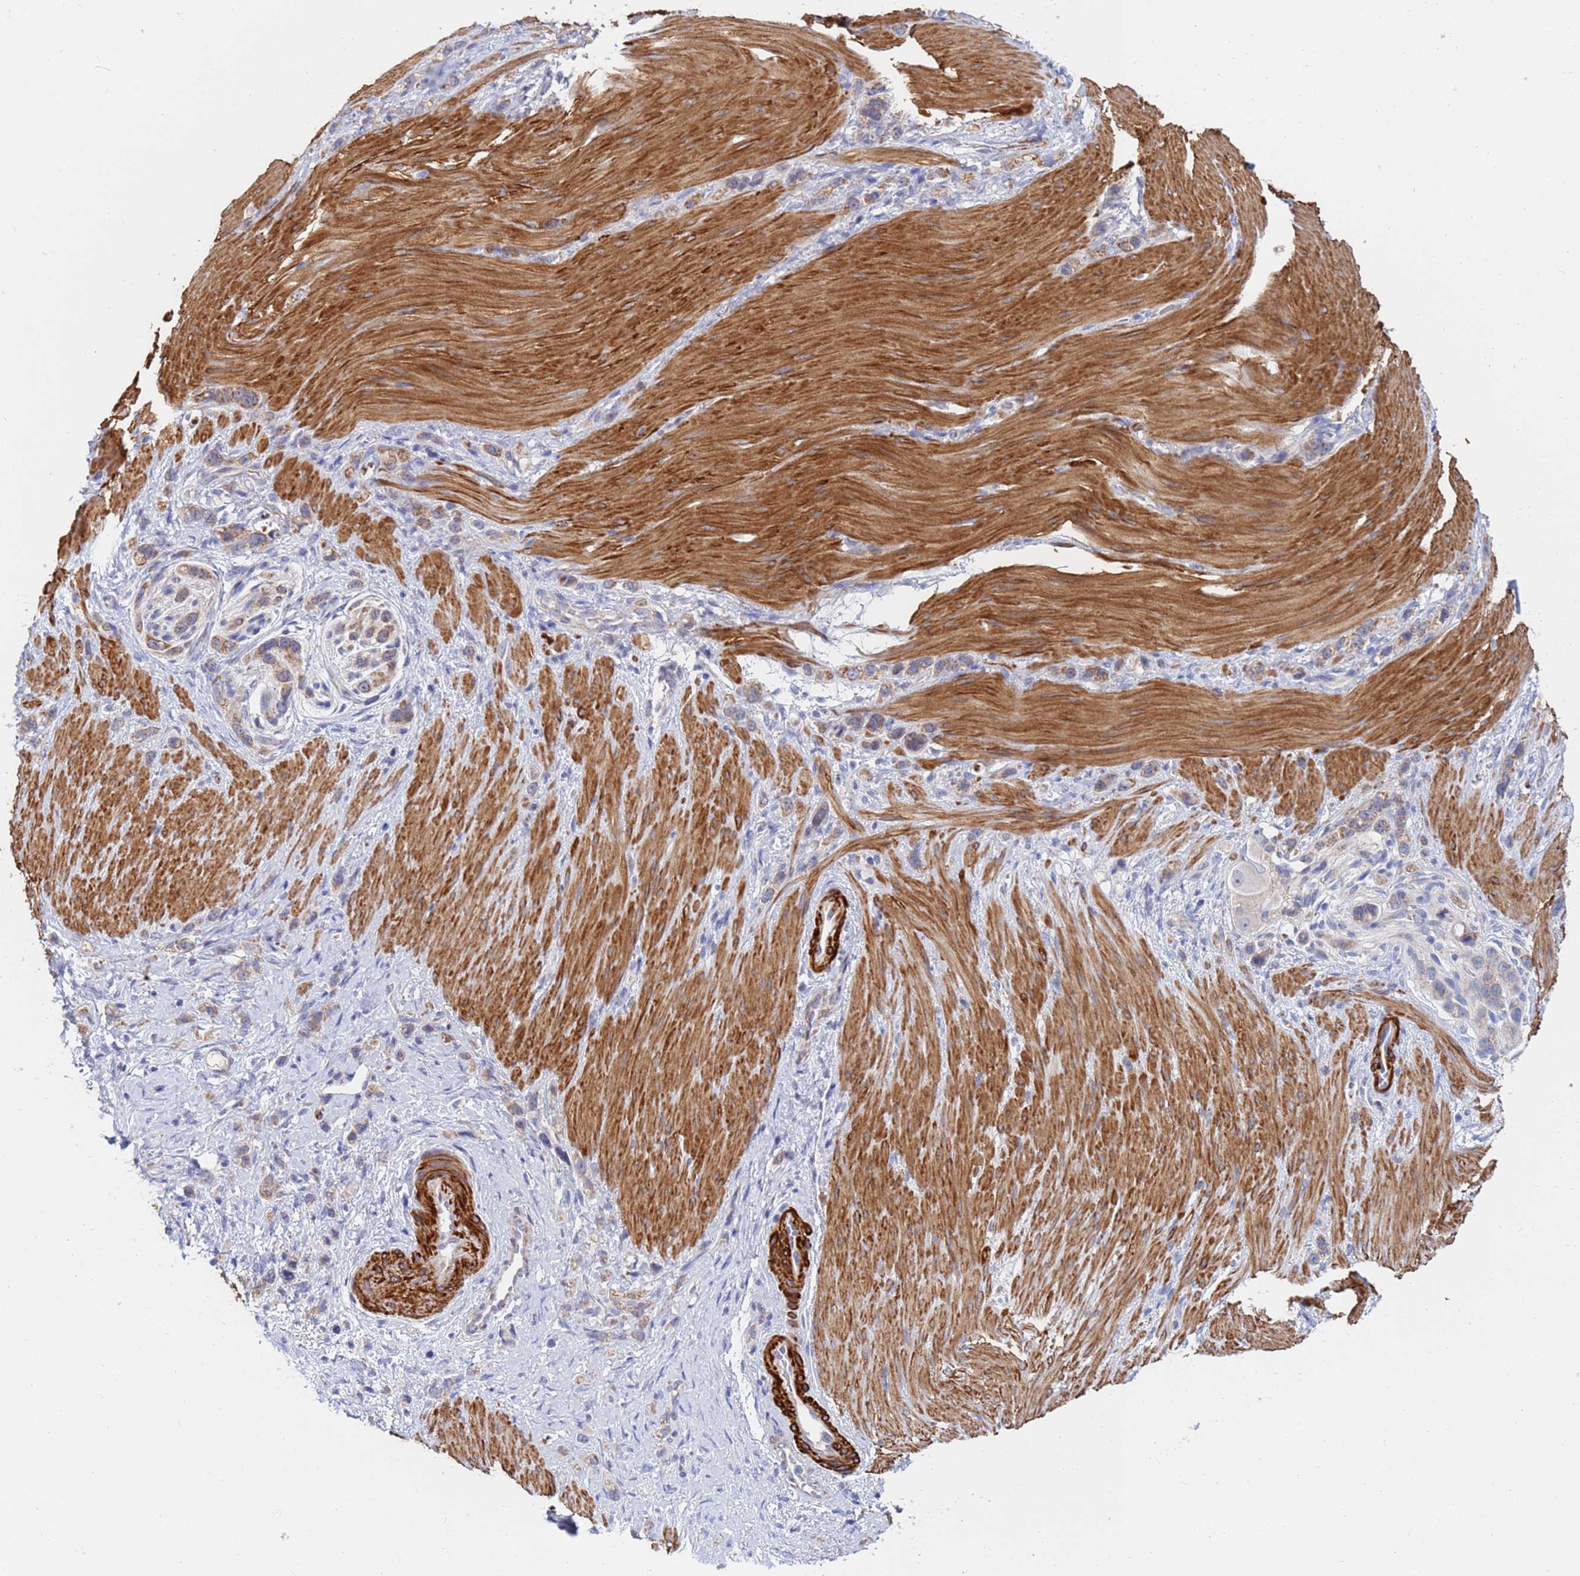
{"staining": {"intensity": "moderate", "quantity": "25%-75%", "location": "cytoplasmic/membranous"}, "tissue": "stomach cancer", "cell_type": "Tumor cells", "image_type": "cancer", "snomed": [{"axis": "morphology", "description": "Adenocarcinoma, NOS"}, {"axis": "topography", "description": "Stomach"}], "caption": "Immunohistochemistry (IHC) (DAB (3,3'-diaminobenzidine)) staining of human adenocarcinoma (stomach) displays moderate cytoplasmic/membranous protein staining in approximately 25%-75% of tumor cells.", "gene": "SDR39U1", "patient": {"sex": "female", "age": 65}}